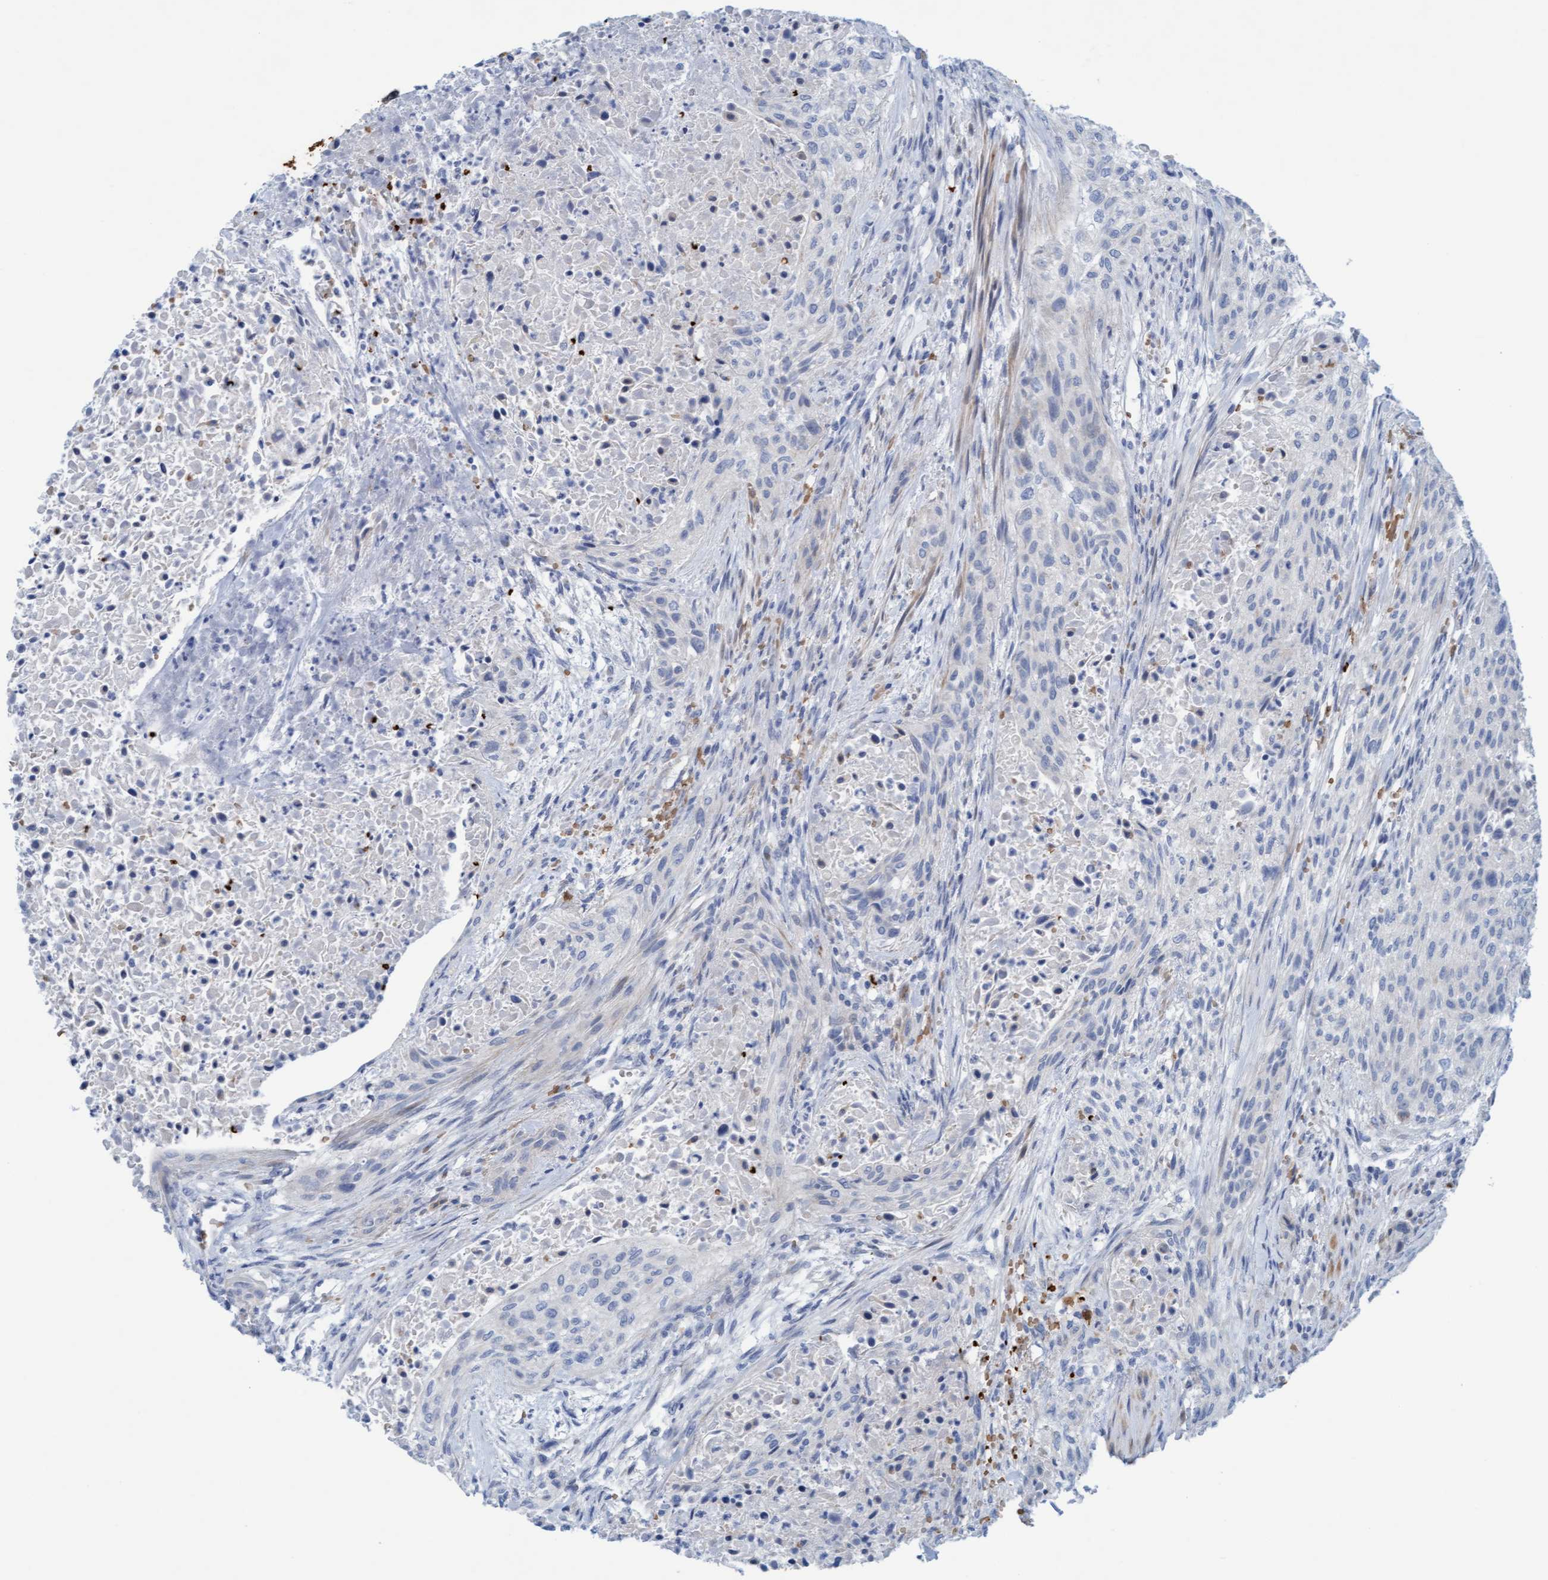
{"staining": {"intensity": "negative", "quantity": "none", "location": "none"}, "tissue": "urothelial cancer", "cell_type": "Tumor cells", "image_type": "cancer", "snomed": [{"axis": "morphology", "description": "Urothelial carcinoma, Low grade"}, {"axis": "morphology", "description": "Urothelial carcinoma, High grade"}, {"axis": "topography", "description": "Urinary bladder"}], "caption": "A high-resolution image shows immunohistochemistry (IHC) staining of urothelial cancer, which reveals no significant expression in tumor cells.", "gene": "P2RX5", "patient": {"sex": "male", "age": 35}}